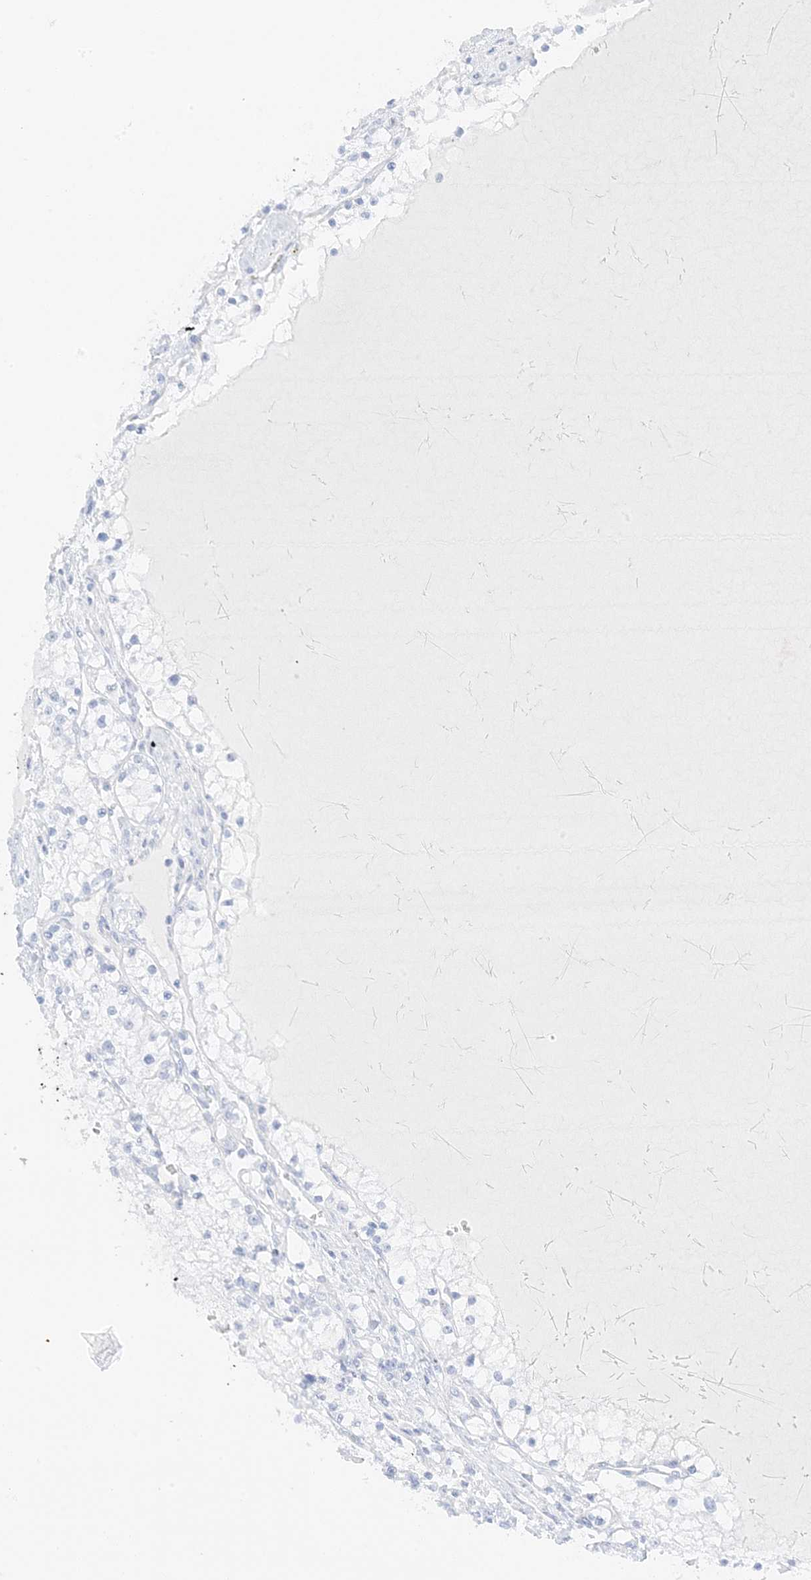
{"staining": {"intensity": "negative", "quantity": "none", "location": "none"}, "tissue": "renal cancer", "cell_type": "Tumor cells", "image_type": "cancer", "snomed": [{"axis": "morphology", "description": "Normal tissue, NOS"}, {"axis": "morphology", "description": "Adenocarcinoma, NOS"}, {"axis": "topography", "description": "Kidney"}], "caption": "A micrograph of renal cancer (adenocarcinoma) stained for a protein reveals no brown staining in tumor cells.", "gene": "SLC22A13", "patient": {"sex": "male", "age": 68}}